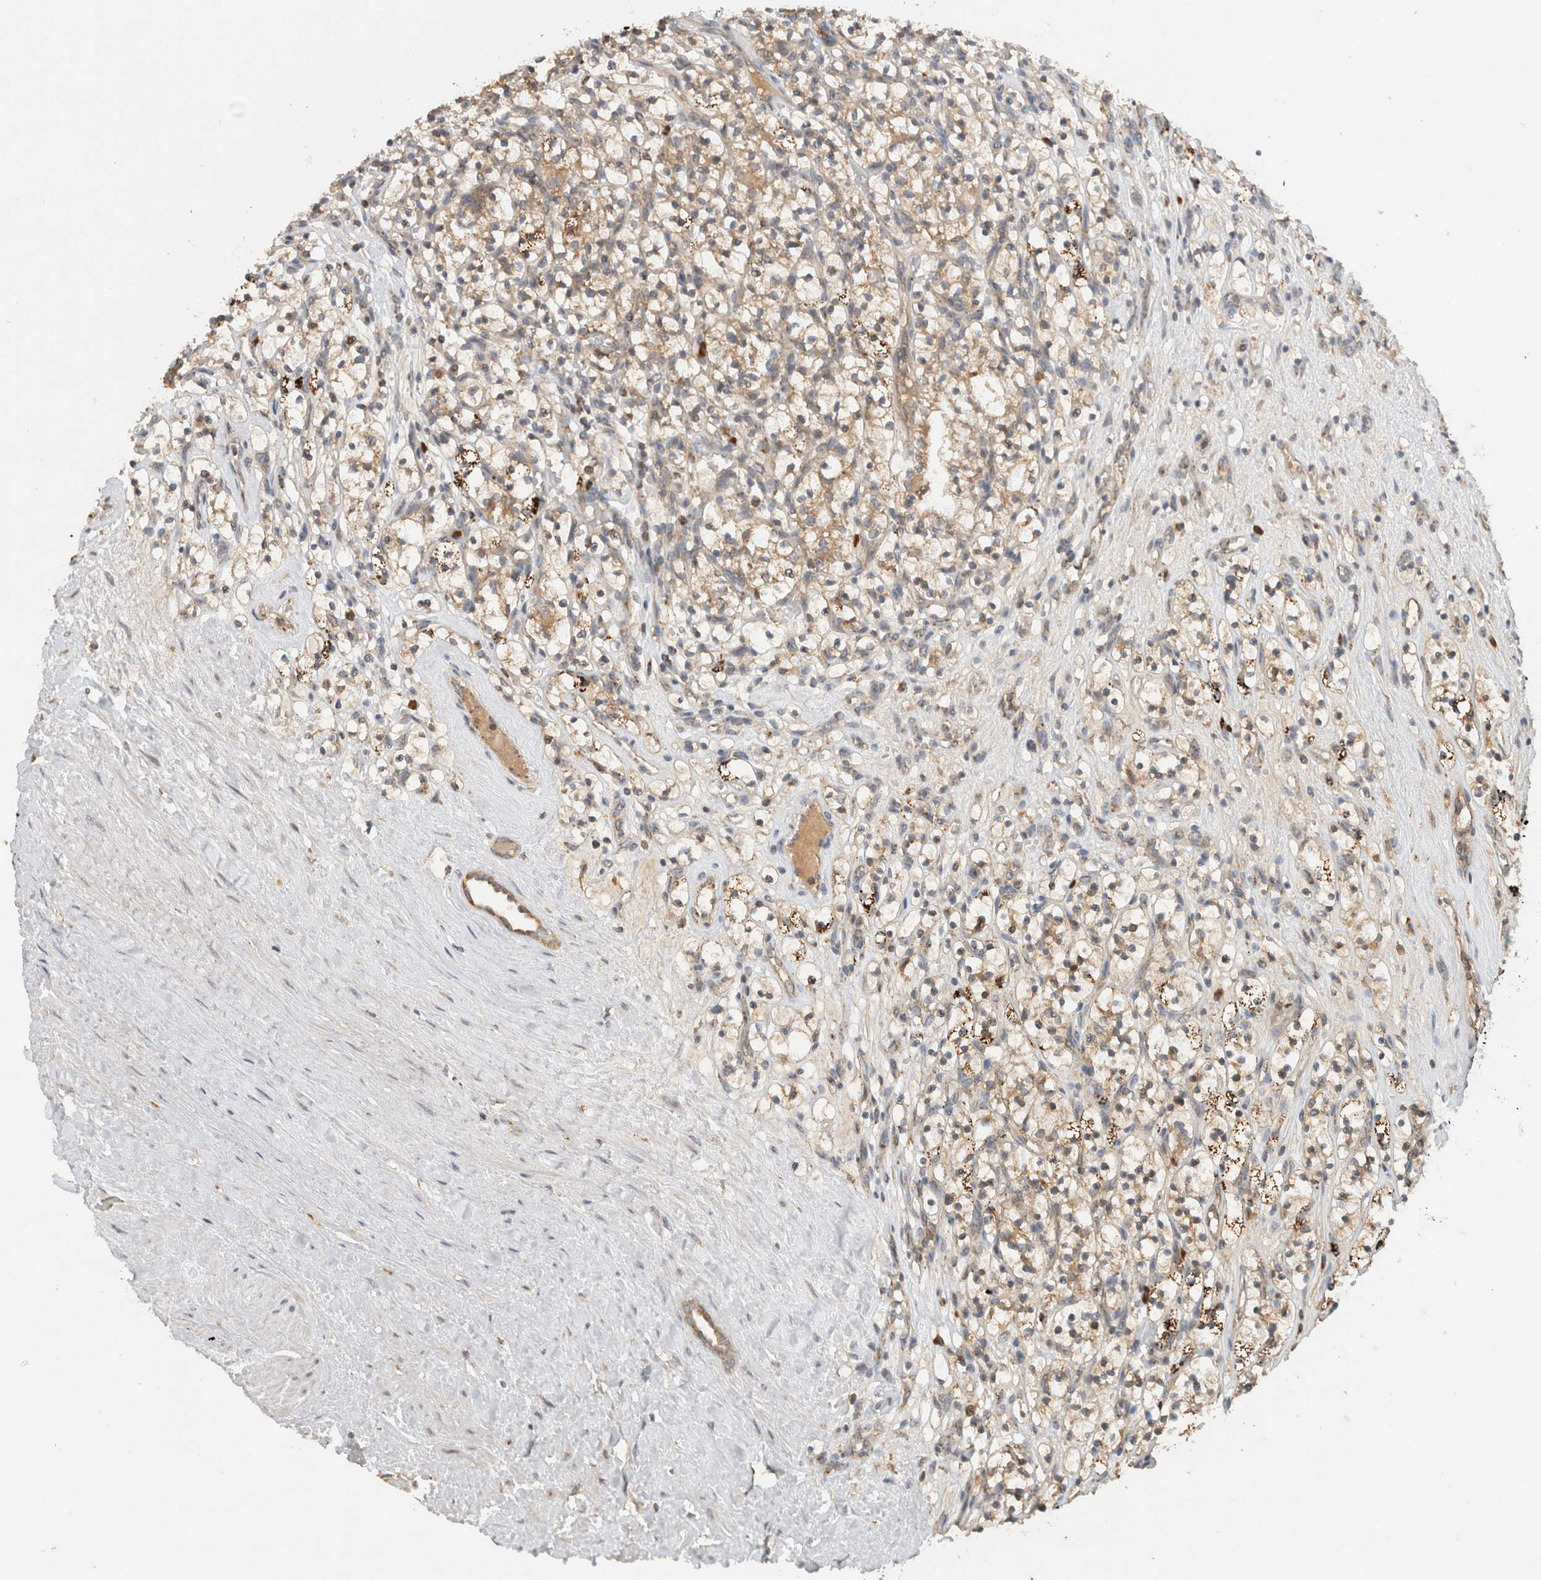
{"staining": {"intensity": "moderate", "quantity": ">75%", "location": "cytoplasmic/membranous"}, "tissue": "renal cancer", "cell_type": "Tumor cells", "image_type": "cancer", "snomed": [{"axis": "morphology", "description": "Adenocarcinoma, NOS"}, {"axis": "topography", "description": "Kidney"}], "caption": "Immunohistochemical staining of human renal cancer exhibits medium levels of moderate cytoplasmic/membranous protein positivity in approximately >75% of tumor cells.", "gene": "AMPD1", "patient": {"sex": "female", "age": 57}}